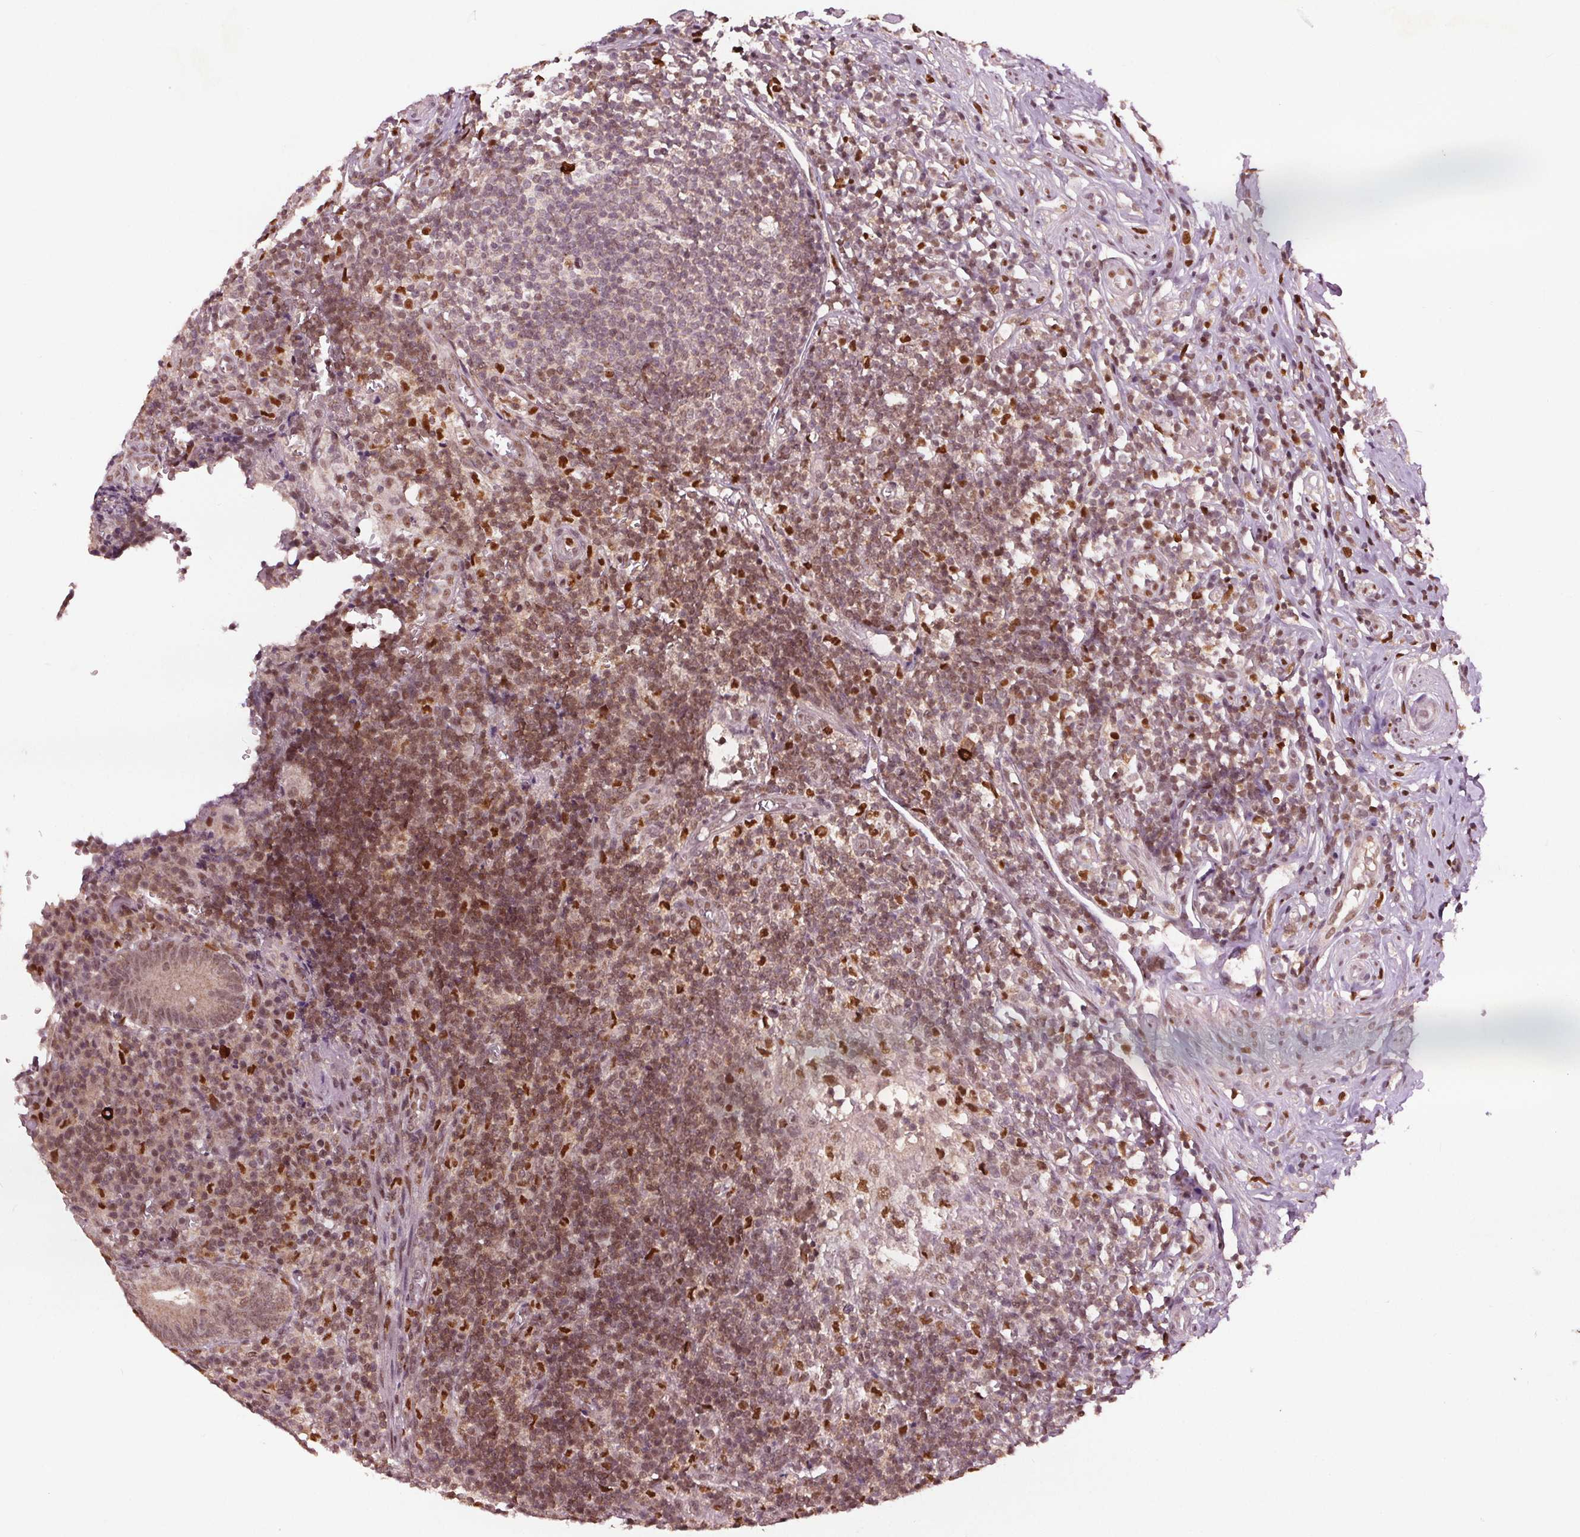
{"staining": {"intensity": "moderate", "quantity": ">75%", "location": "cytoplasmic/membranous,nuclear"}, "tissue": "appendix", "cell_type": "Glandular cells", "image_type": "normal", "snomed": [{"axis": "morphology", "description": "Normal tissue, NOS"}, {"axis": "topography", "description": "Appendix"}], "caption": "Brown immunohistochemical staining in normal human appendix displays moderate cytoplasmic/membranous,nuclear expression in about >75% of glandular cells.", "gene": "DDX11", "patient": {"sex": "male", "age": 18}}